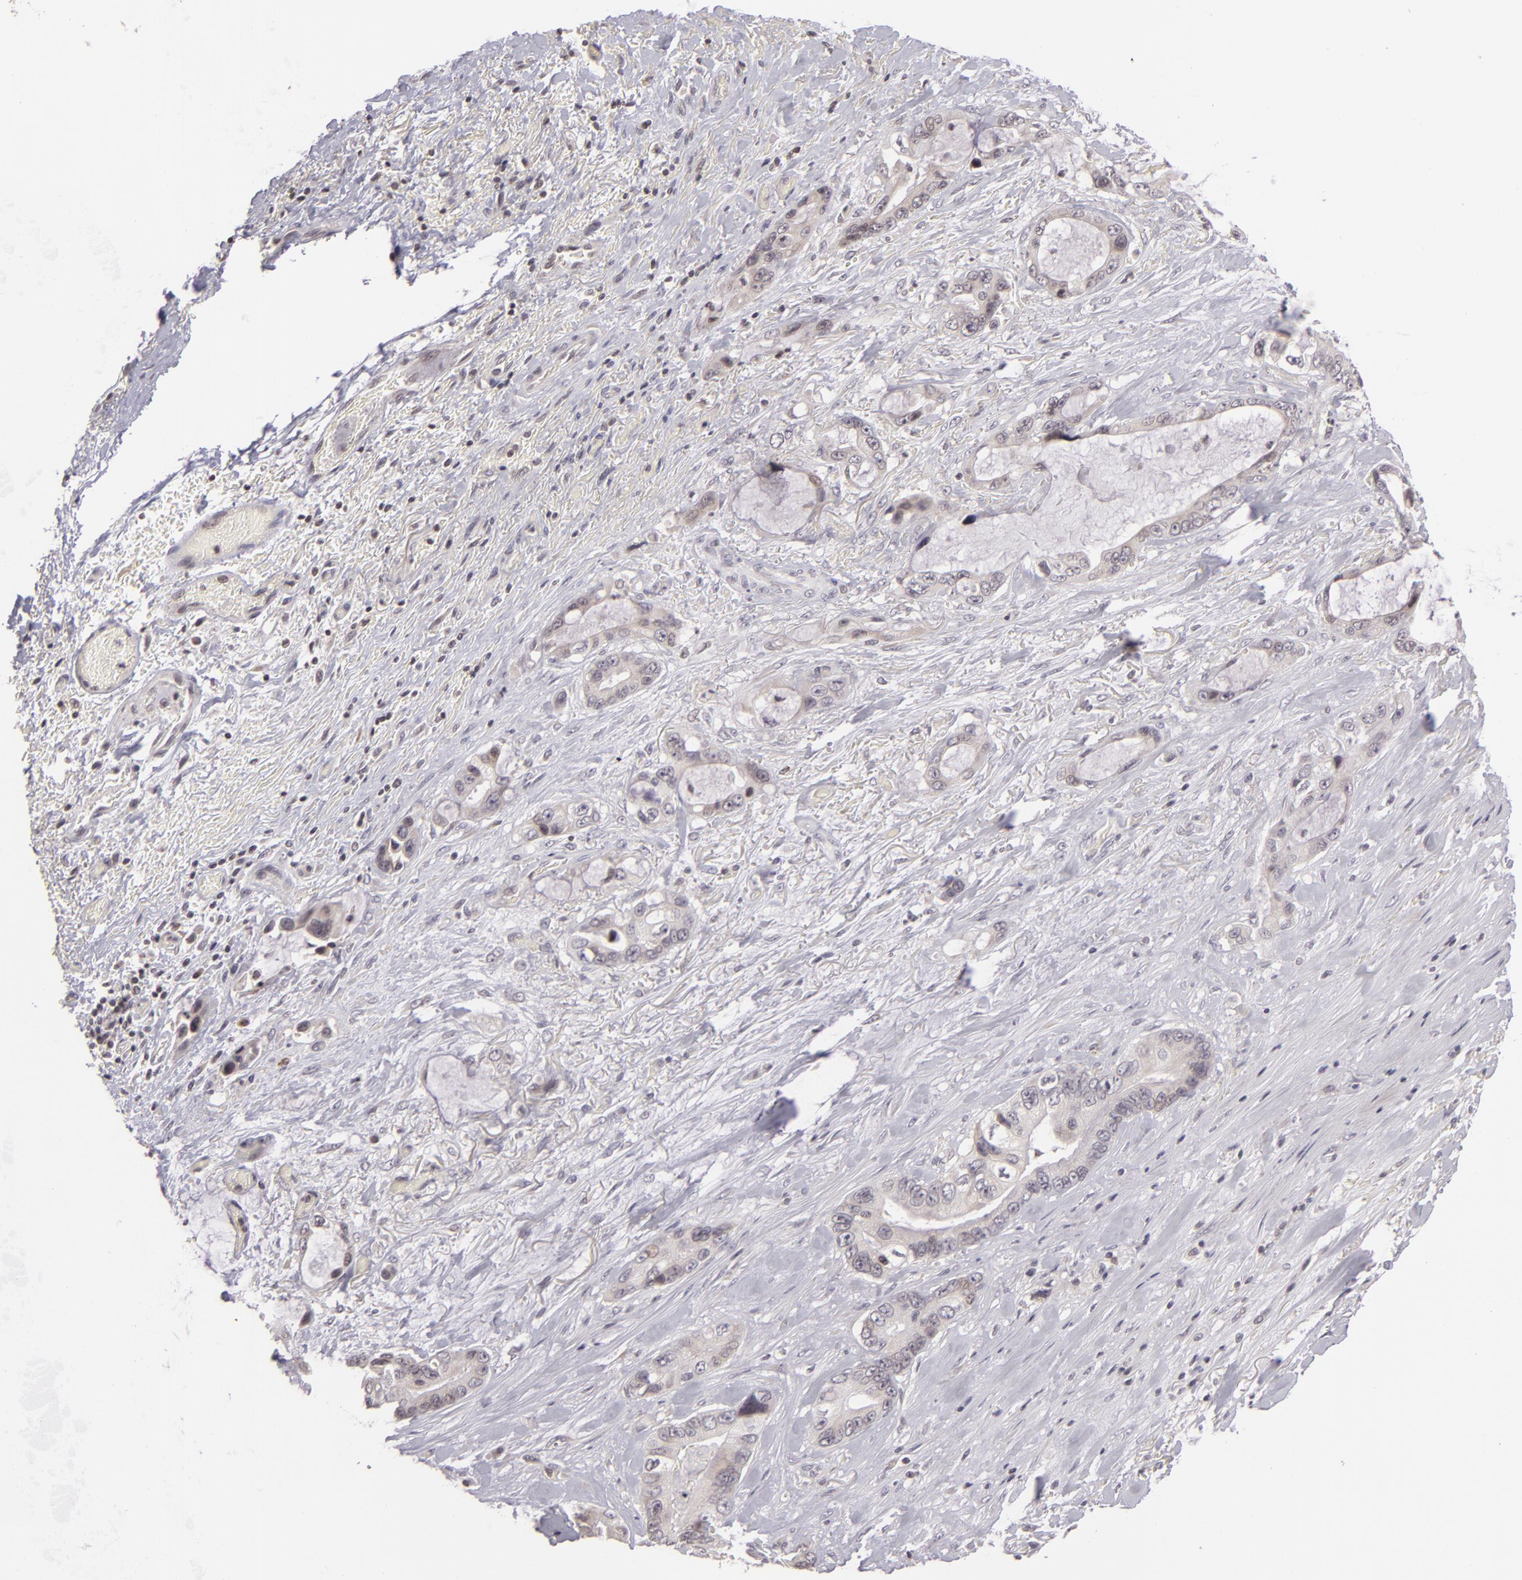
{"staining": {"intensity": "weak", "quantity": "<25%", "location": "nuclear"}, "tissue": "pancreatic cancer", "cell_type": "Tumor cells", "image_type": "cancer", "snomed": [{"axis": "morphology", "description": "Adenocarcinoma, NOS"}, {"axis": "topography", "description": "Pancreas"}, {"axis": "topography", "description": "Stomach, upper"}], "caption": "Immunohistochemistry (IHC) photomicrograph of neoplastic tissue: adenocarcinoma (pancreatic) stained with DAB (3,3'-diaminobenzidine) demonstrates no significant protein staining in tumor cells. Brightfield microscopy of immunohistochemistry stained with DAB (3,3'-diaminobenzidine) (brown) and hematoxylin (blue), captured at high magnification.", "gene": "AKAP6", "patient": {"sex": "male", "age": 77}}